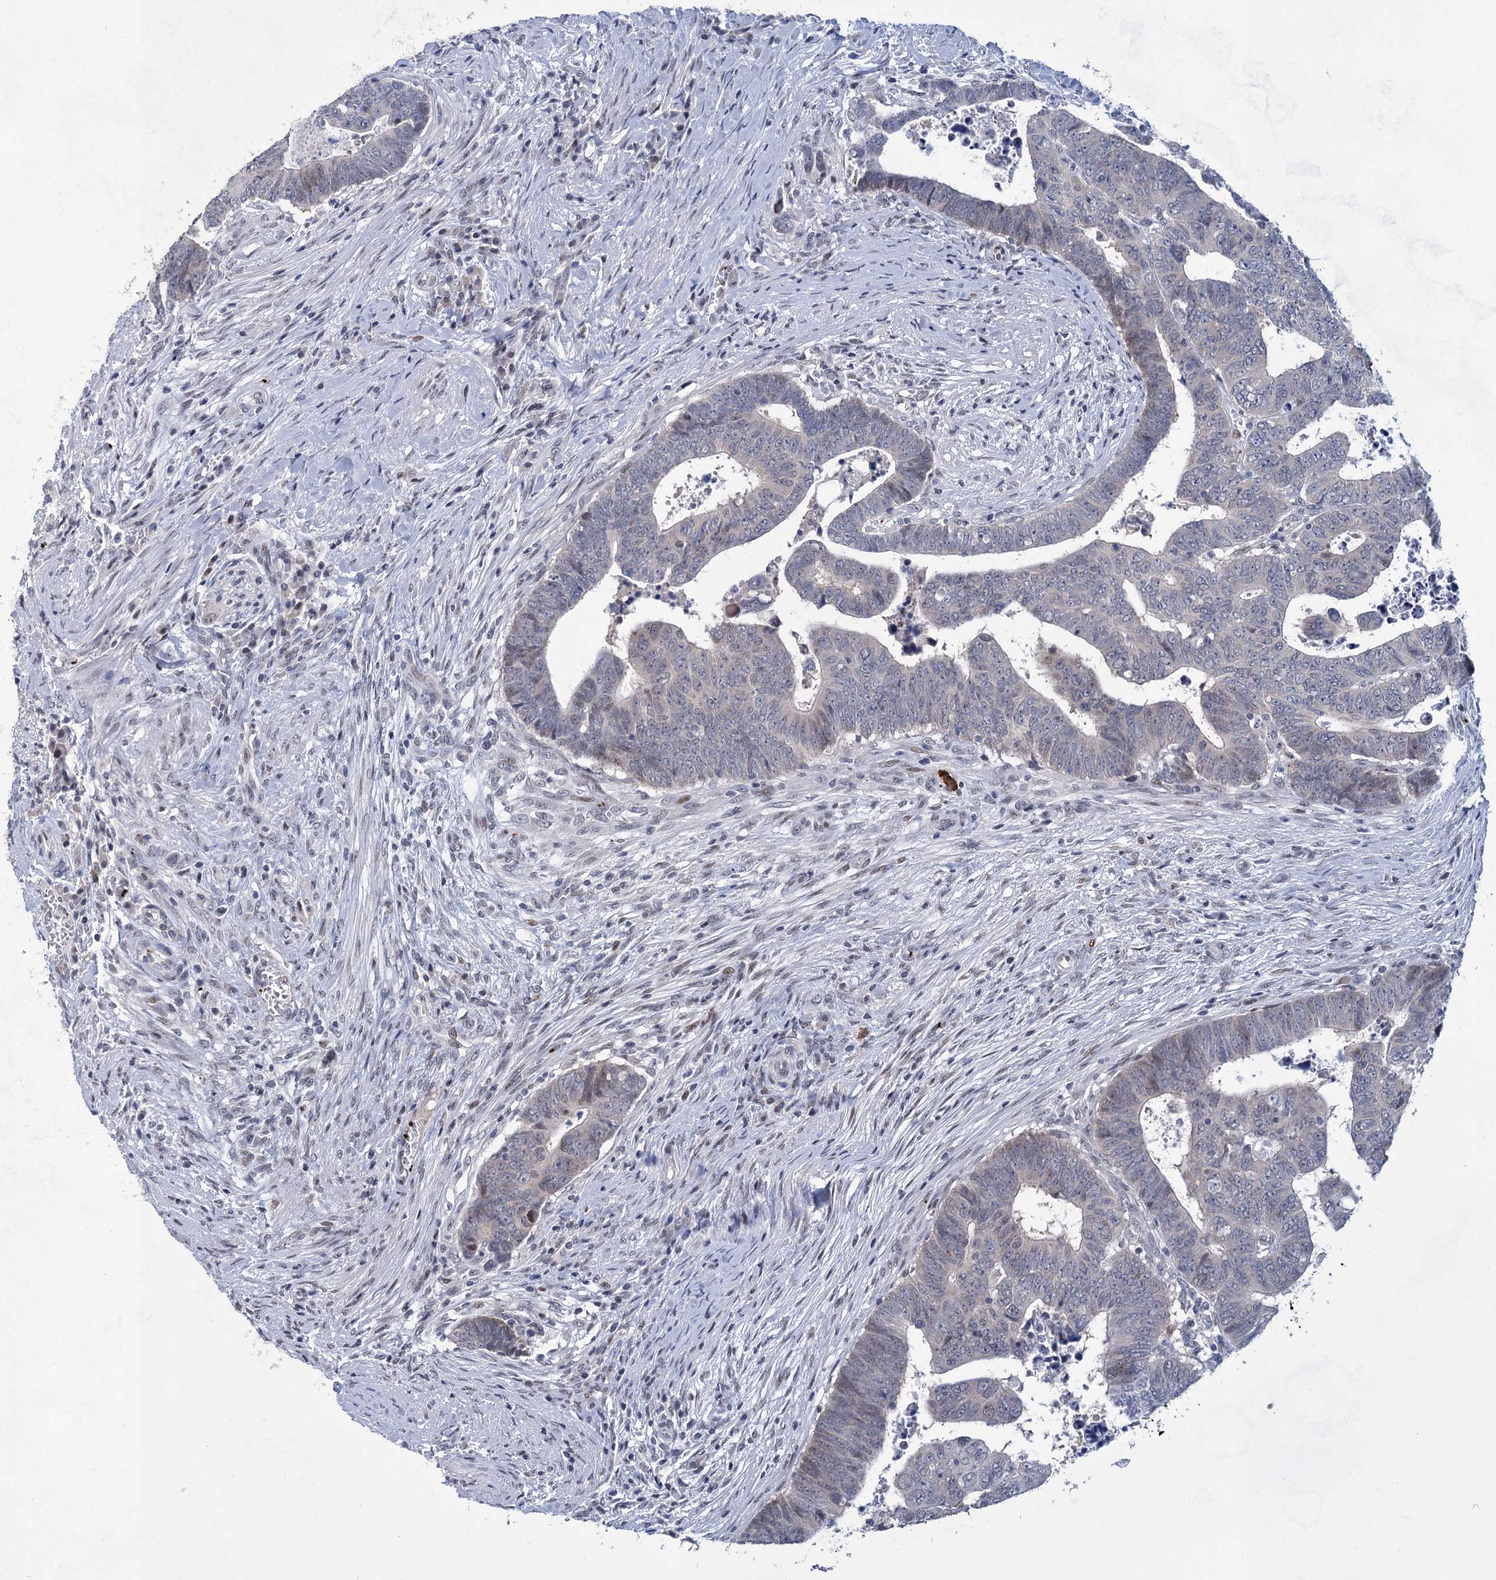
{"staining": {"intensity": "negative", "quantity": "none", "location": "none"}, "tissue": "colorectal cancer", "cell_type": "Tumor cells", "image_type": "cancer", "snomed": [{"axis": "morphology", "description": "Normal tissue, NOS"}, {"axis": "morphology", "description": "Adenocarcinoma, NOS"}, {"axis": "topography", "description": "Rectum"}], "caption": "Image shows no protein expression in tumor cells of colorectal adenocarcinoma tissue. (DAB (3,3'-diaminobenzidine) immunohistochemistry (IHC), high magnification).", "gene": "MON2", "patient": {"sex": "female", "age": 65}}